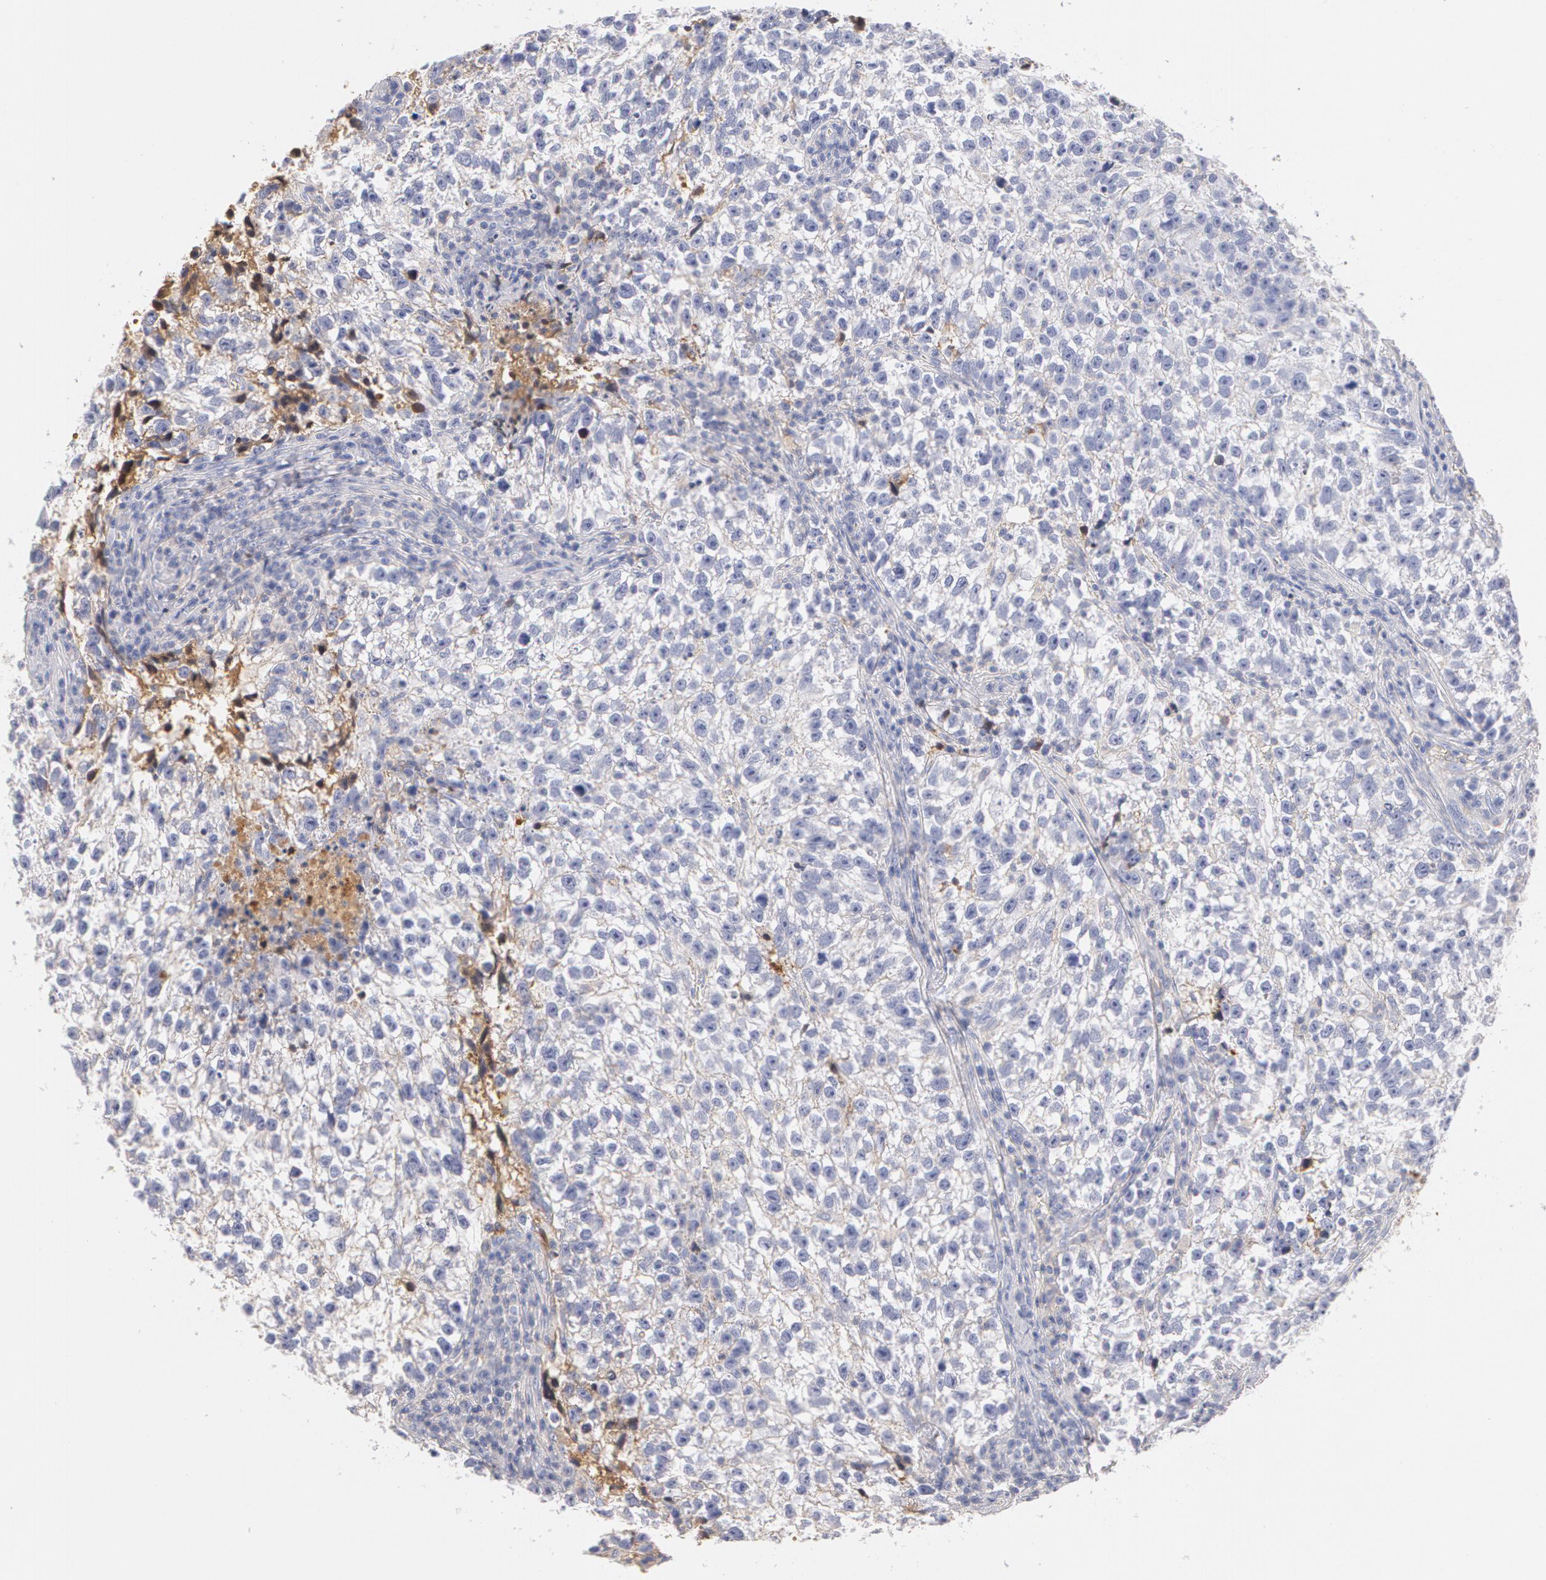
{"staining": {"intensity": "weak", "quantity": "<25%", "location": "cytoplasmic/membranous"}, "tissue": "testis cancer", "cell_type": "Tumor cells", "image_type": "cancer", "snomed": [{"axis": "morphology", "description": "Seminoma, NOS"}, {"axis": "topography", "description": "Testis"}], "caption": "Seminoma (testis) was stained to show a protein in brown. There is no significant expression in tumor cells.", "gene": "GC", "patient": {"sex": "male", "age": 38}}